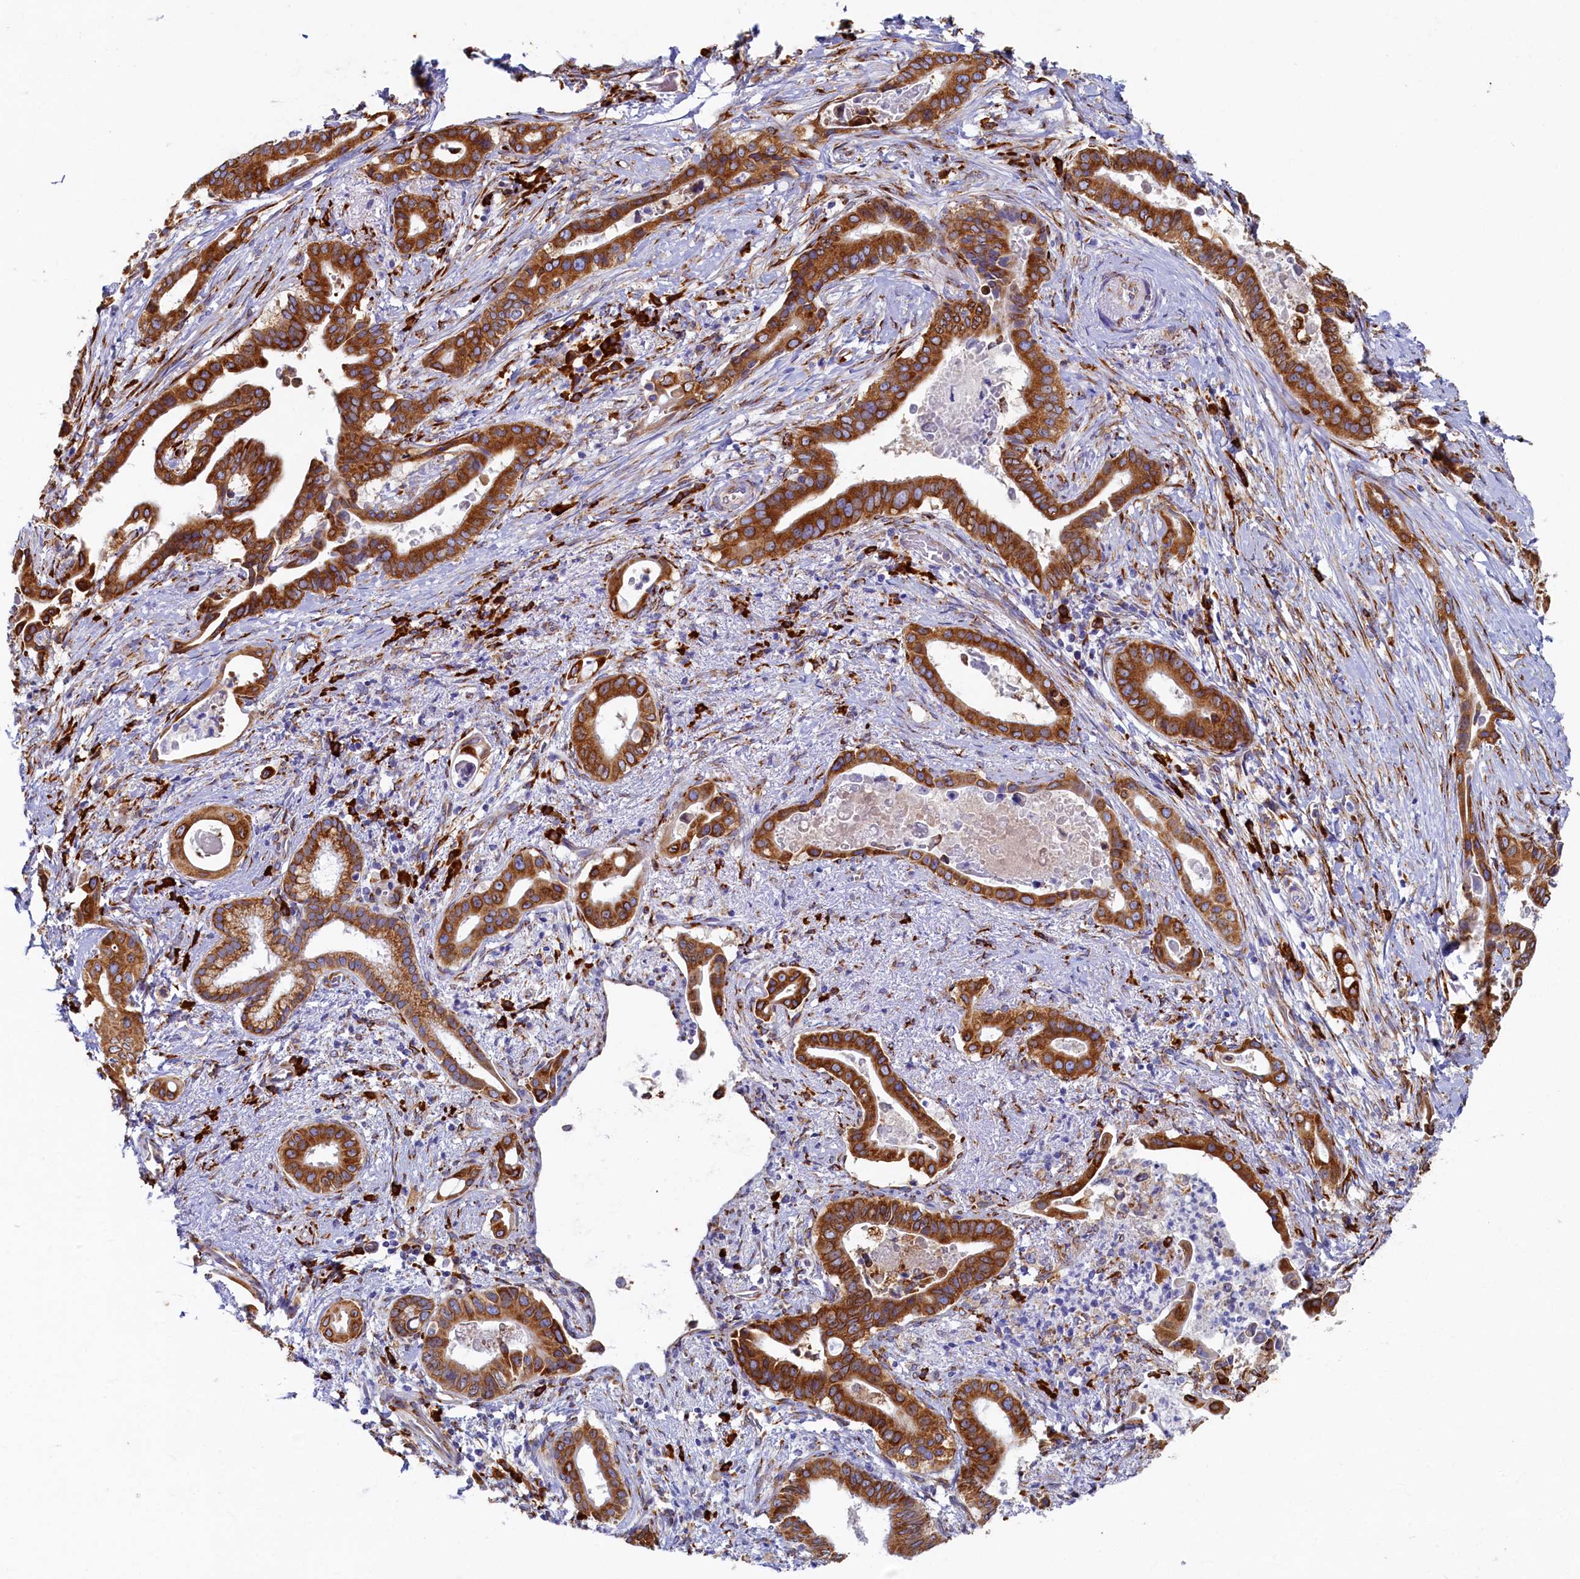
{"staining": {"intensity": "strong", "quantity": ">75%", "location": "cytoplasmic/membranous"}, "tissue": "pancreatic cancer", "cell_type": "Tumor cells", "image_type": "cancer", "snomed": [{"axis": "morphology", "description": "Adenocarcinoma, NOS"}, {"axis": "topography", "description": "Pancreas"}], "caption": "Human pancreatic cancer stained with a protein marker exhibits strong staining in tumor cells.", "gene": "TMEM18", "patient": {"sex": "female", "age": 77}}